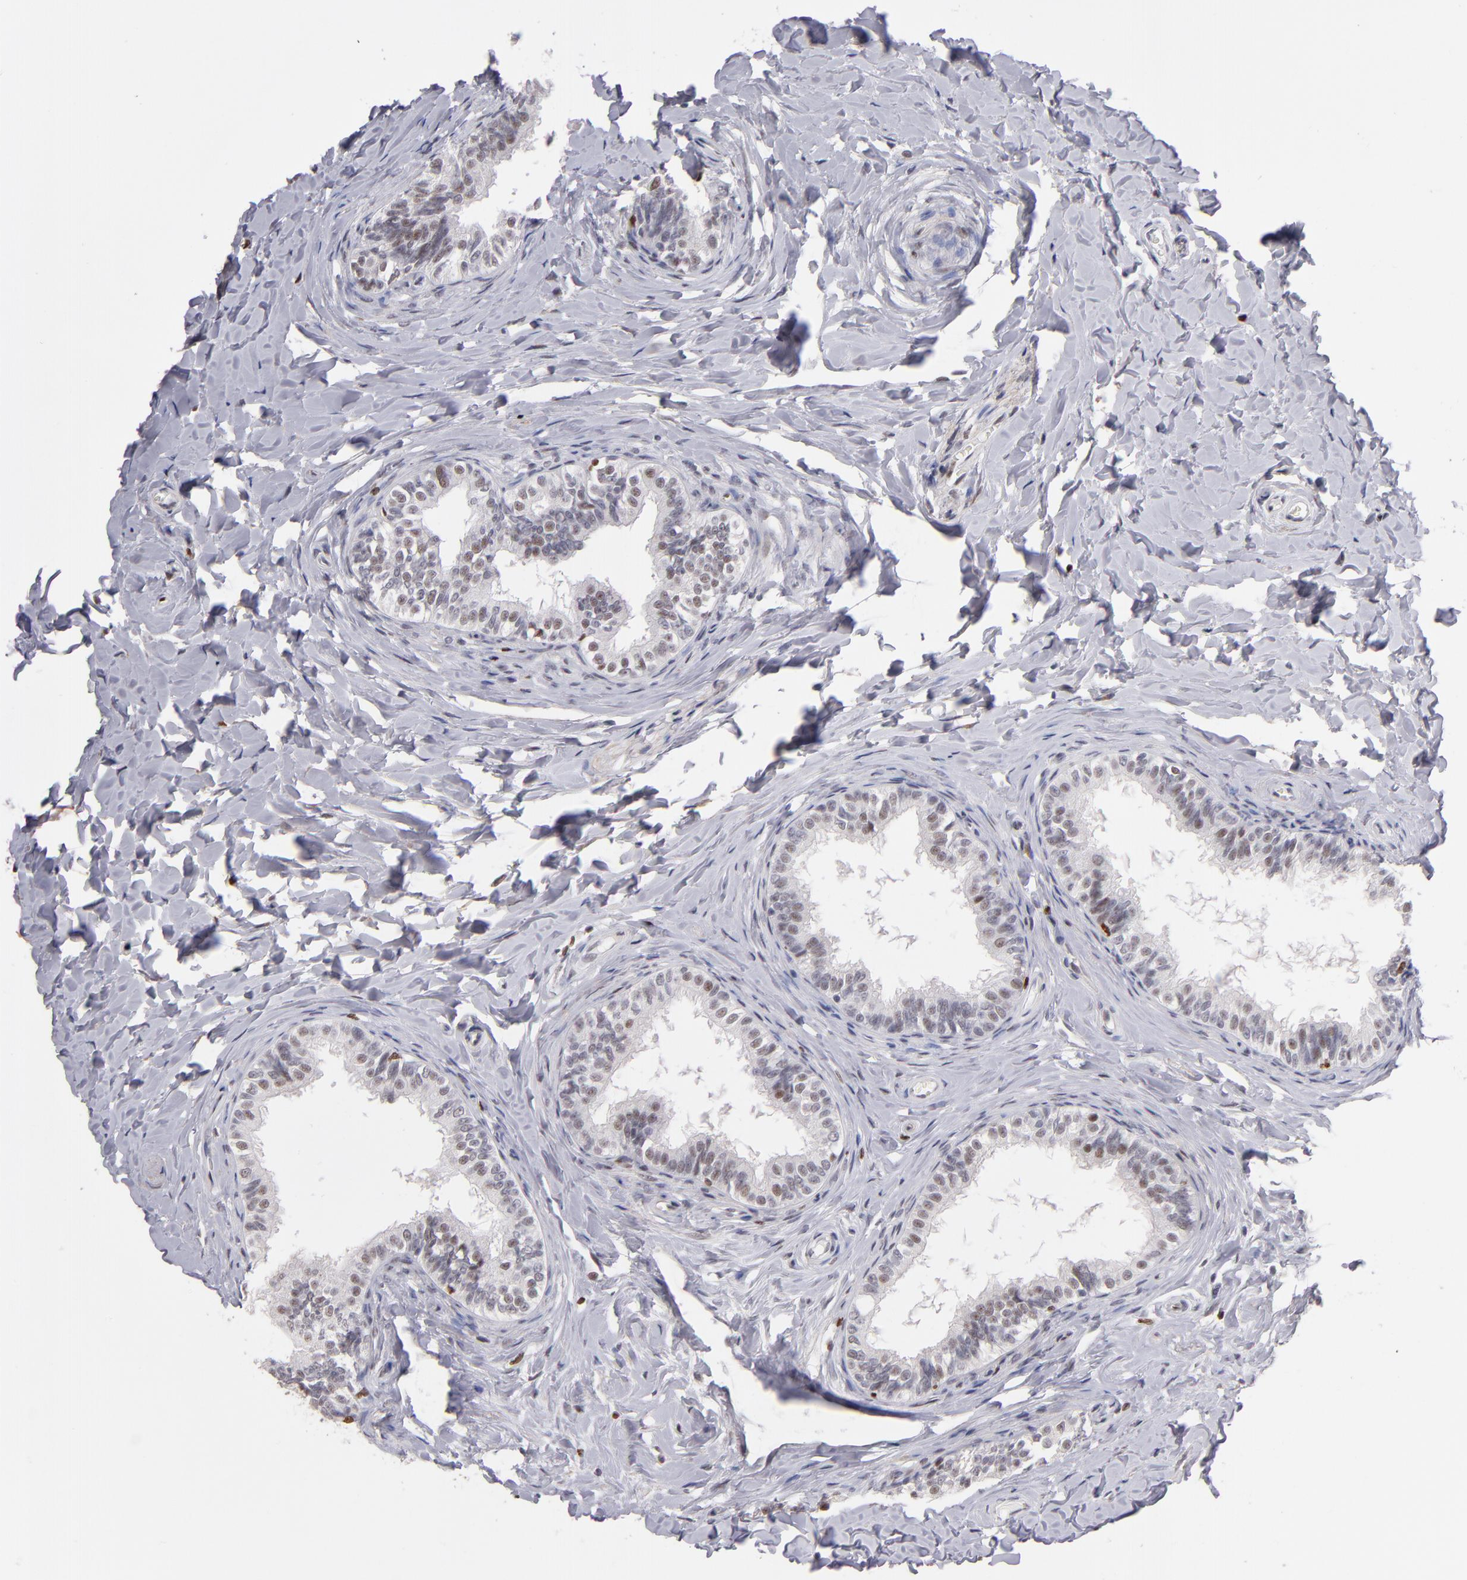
{"staining": {"intensity": "moderate", "quantity": "25%-75%", "location": "nuclear"}, "tissue": "epididymis", "cell_type": "Glandular cells", "image_type": "normal", "snomed": [{"axis": "morphology", "description": "Normal tissue, NOS"}, {"axis": "topography", "description": "Soft tissue"}, {"axis": "topography", "description": "Epididymis"}], "caption": "Protein expression analysis of normal epididymis exhibits moderate nuclear expression in about 25%-75% of glandular cells.", "gene": "POLA1", "patient": {"sex": "male", "age": 26}}